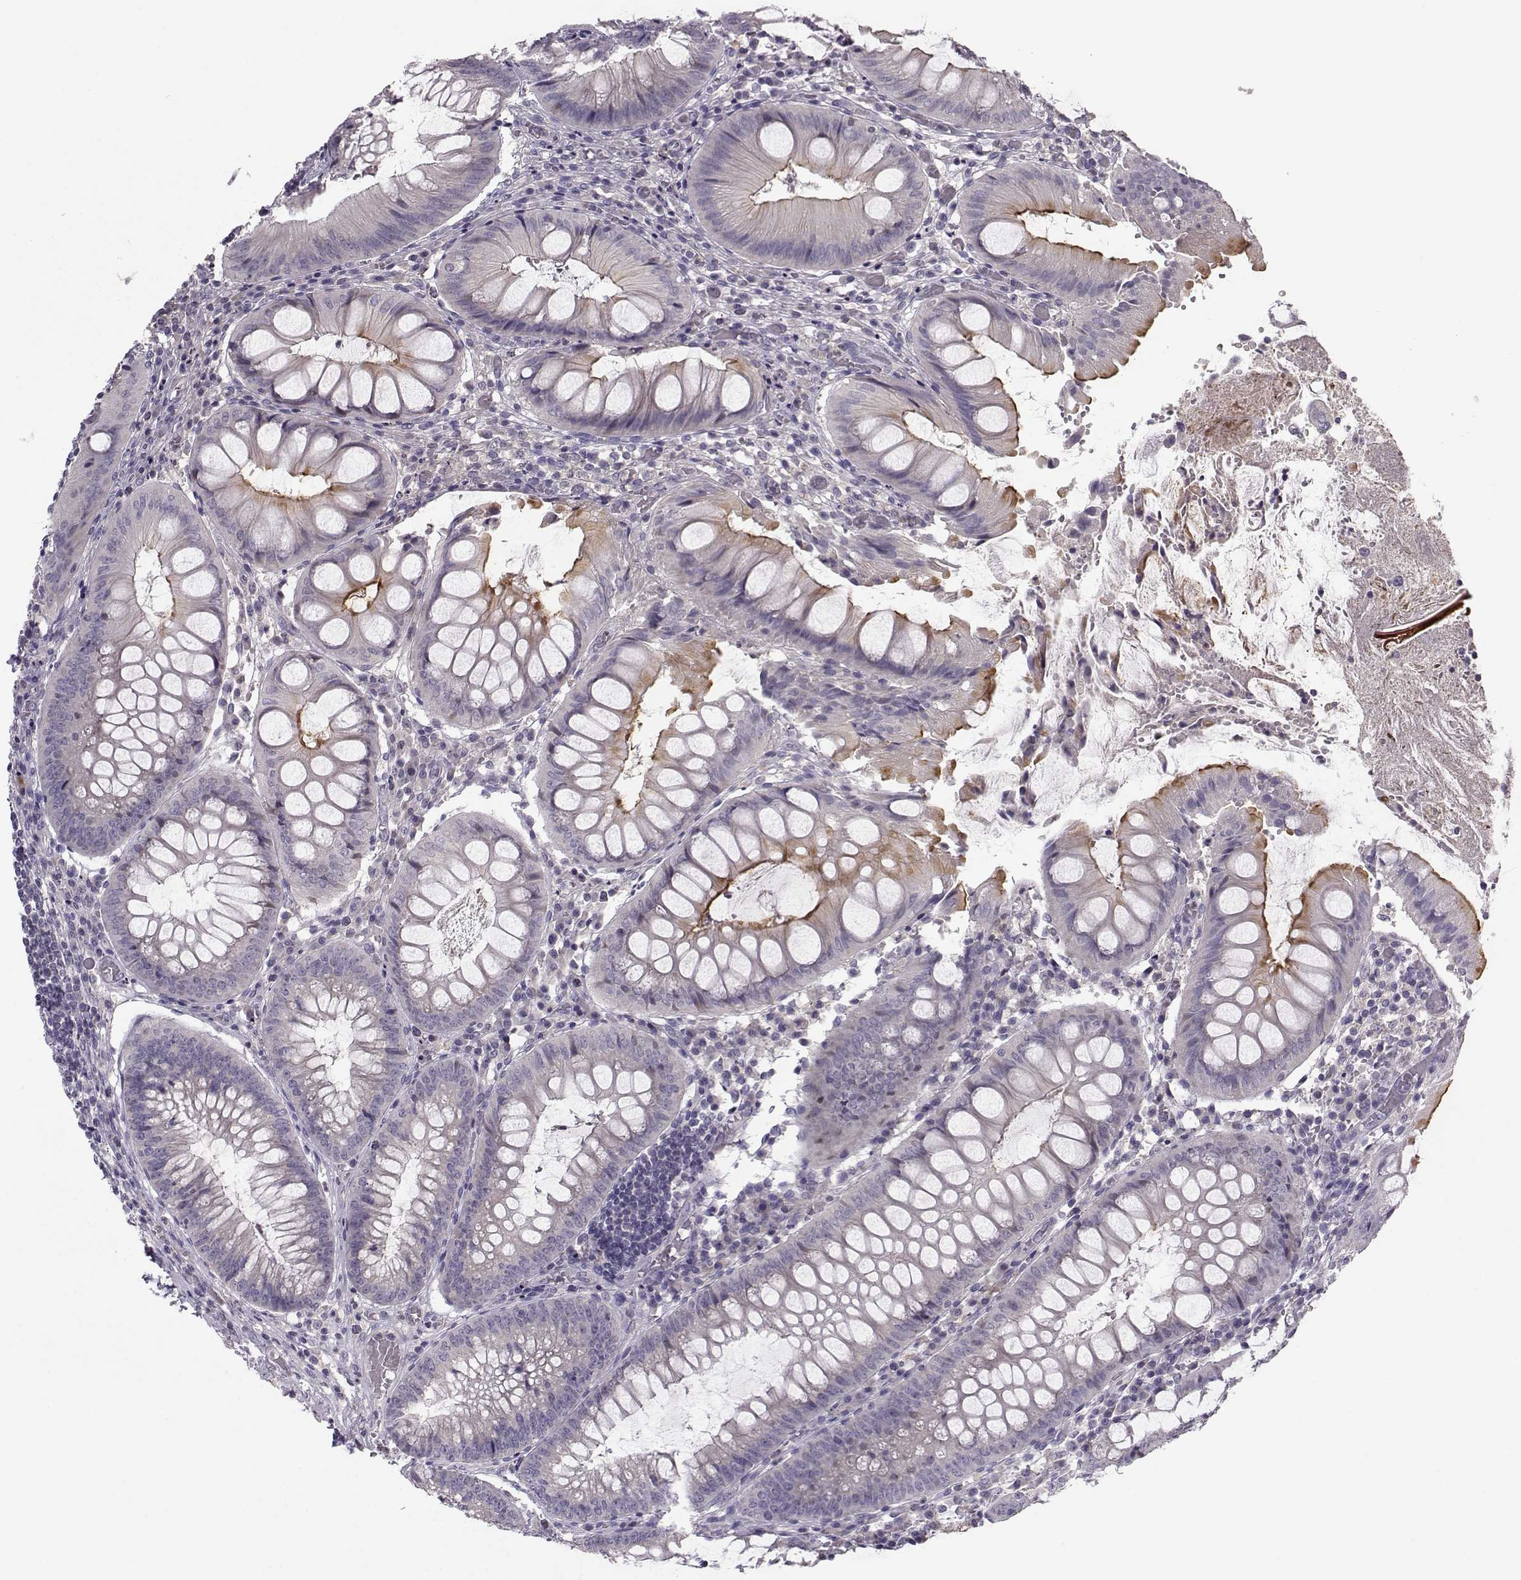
{"staining": {"intensity": "strong", "quantity": "<25%", "location": "cytoplasmic/membranous"}, "tissue": "appendix", "cell_type": "Glandular cells", "image_type": "normal", "snomed": [{"axis": "morphology", "description": "Normal tissue, NOS"}, {"axis": "morphology", "description": "Inflammation, NOS"}, {"axis": "topography", "description": "Appendix"}], "caption": "Brown immunohistochemical staining in benign human appendix reveals strong cytoplasmic/membranous staining in about <25% of glandular cells.", "gene": "FCAMR", "patient": {"sex": "male", "age": 16}}